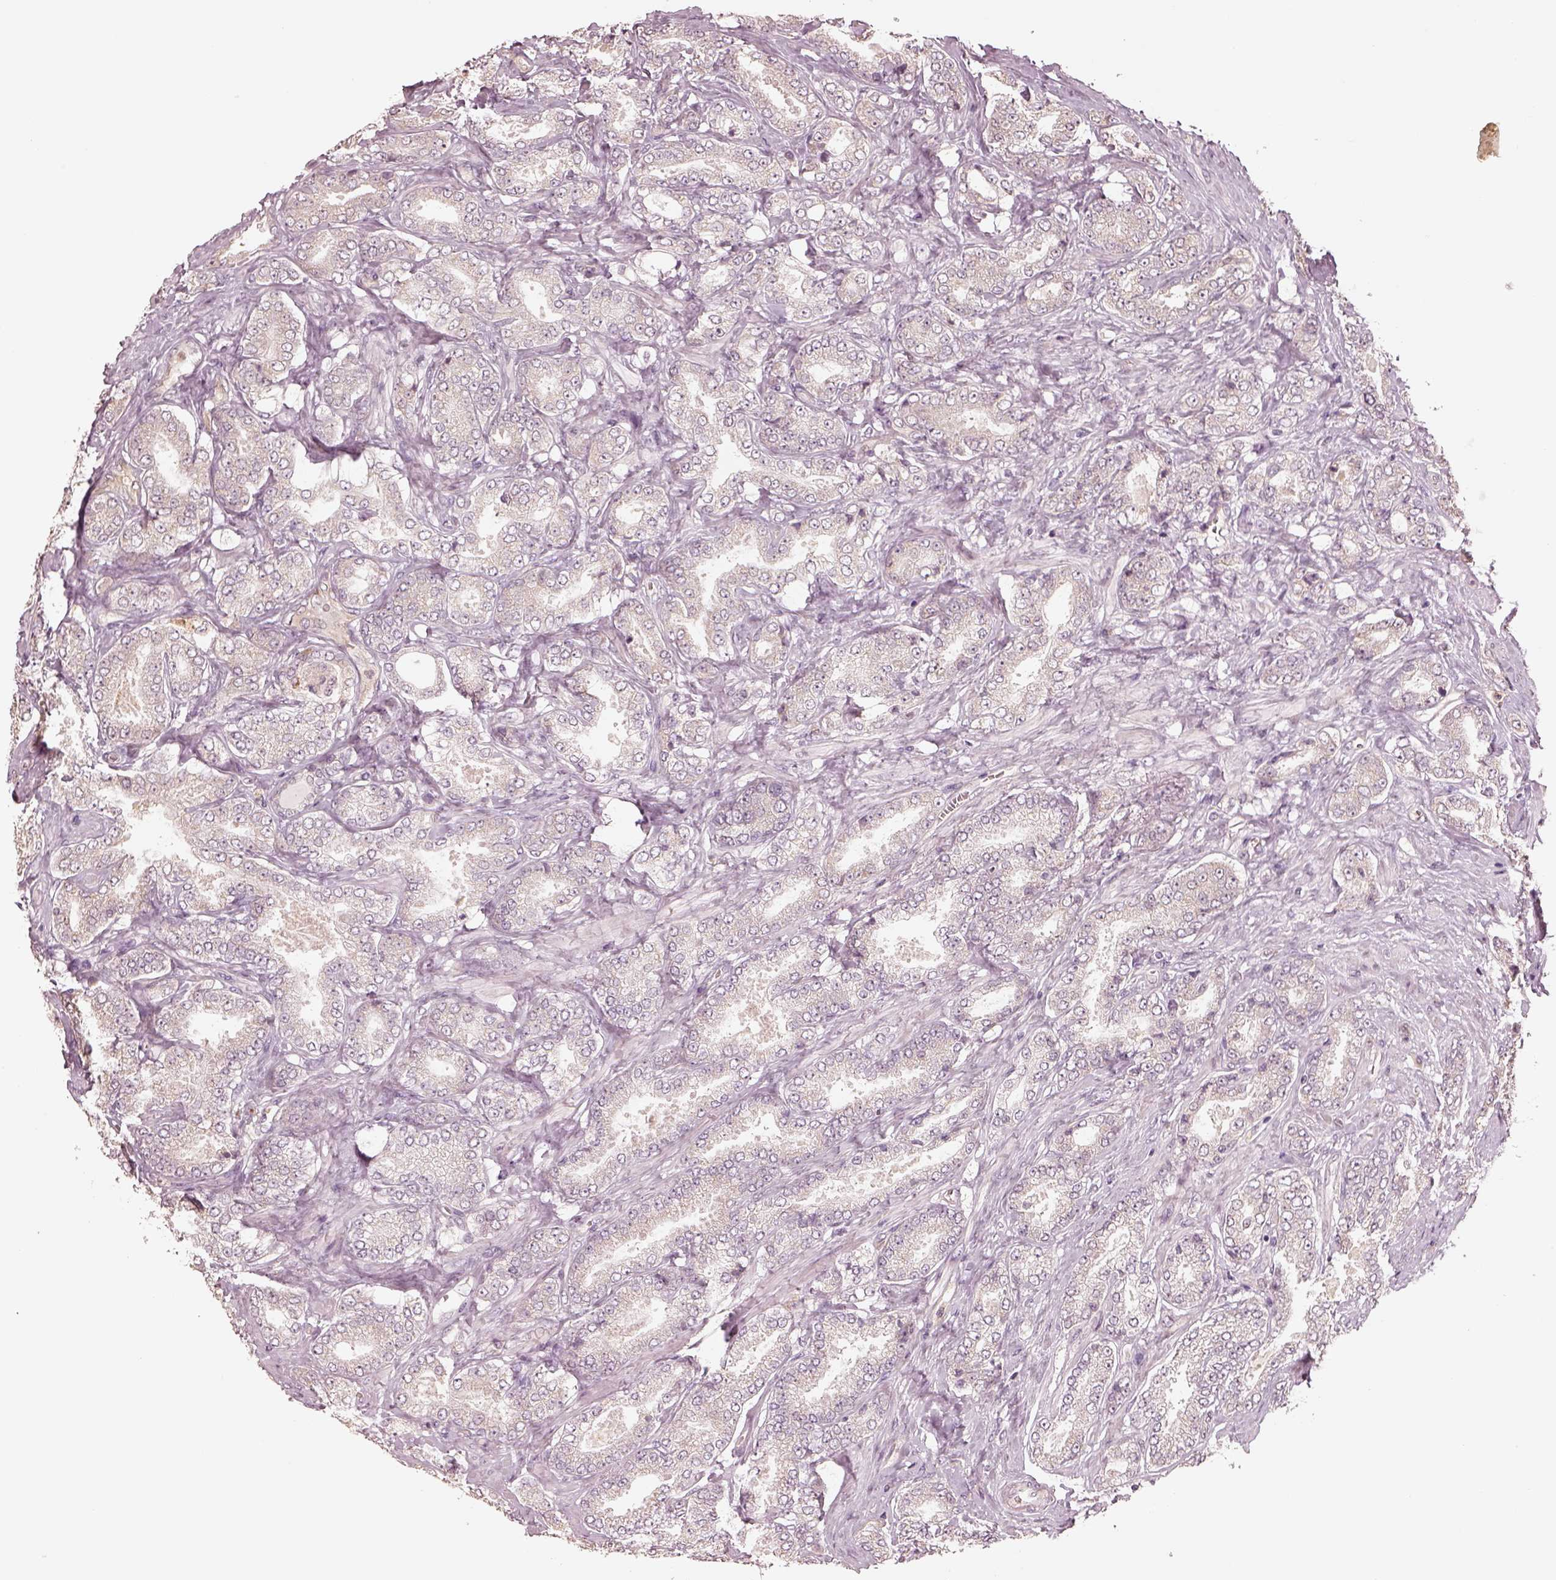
{"staining": {"intensity": "weak", "quantity": "<25%", "location": "cytoplasmic/membranous"}, "tissue": "prostate cancer", "cell_type": "Tumor cells", "image_type": "cancer", "snomed": [{"axis": "morphology", "description": "Adenocarcinoma, NOS"}, {"axis": "topography", "description": "Prostate"}], "caption": "Protein analysis of prostate cancer reveals no significant staining in tumor cells.", "gene": "CRB1", "patient": {"sex": "male", "age": 64}}